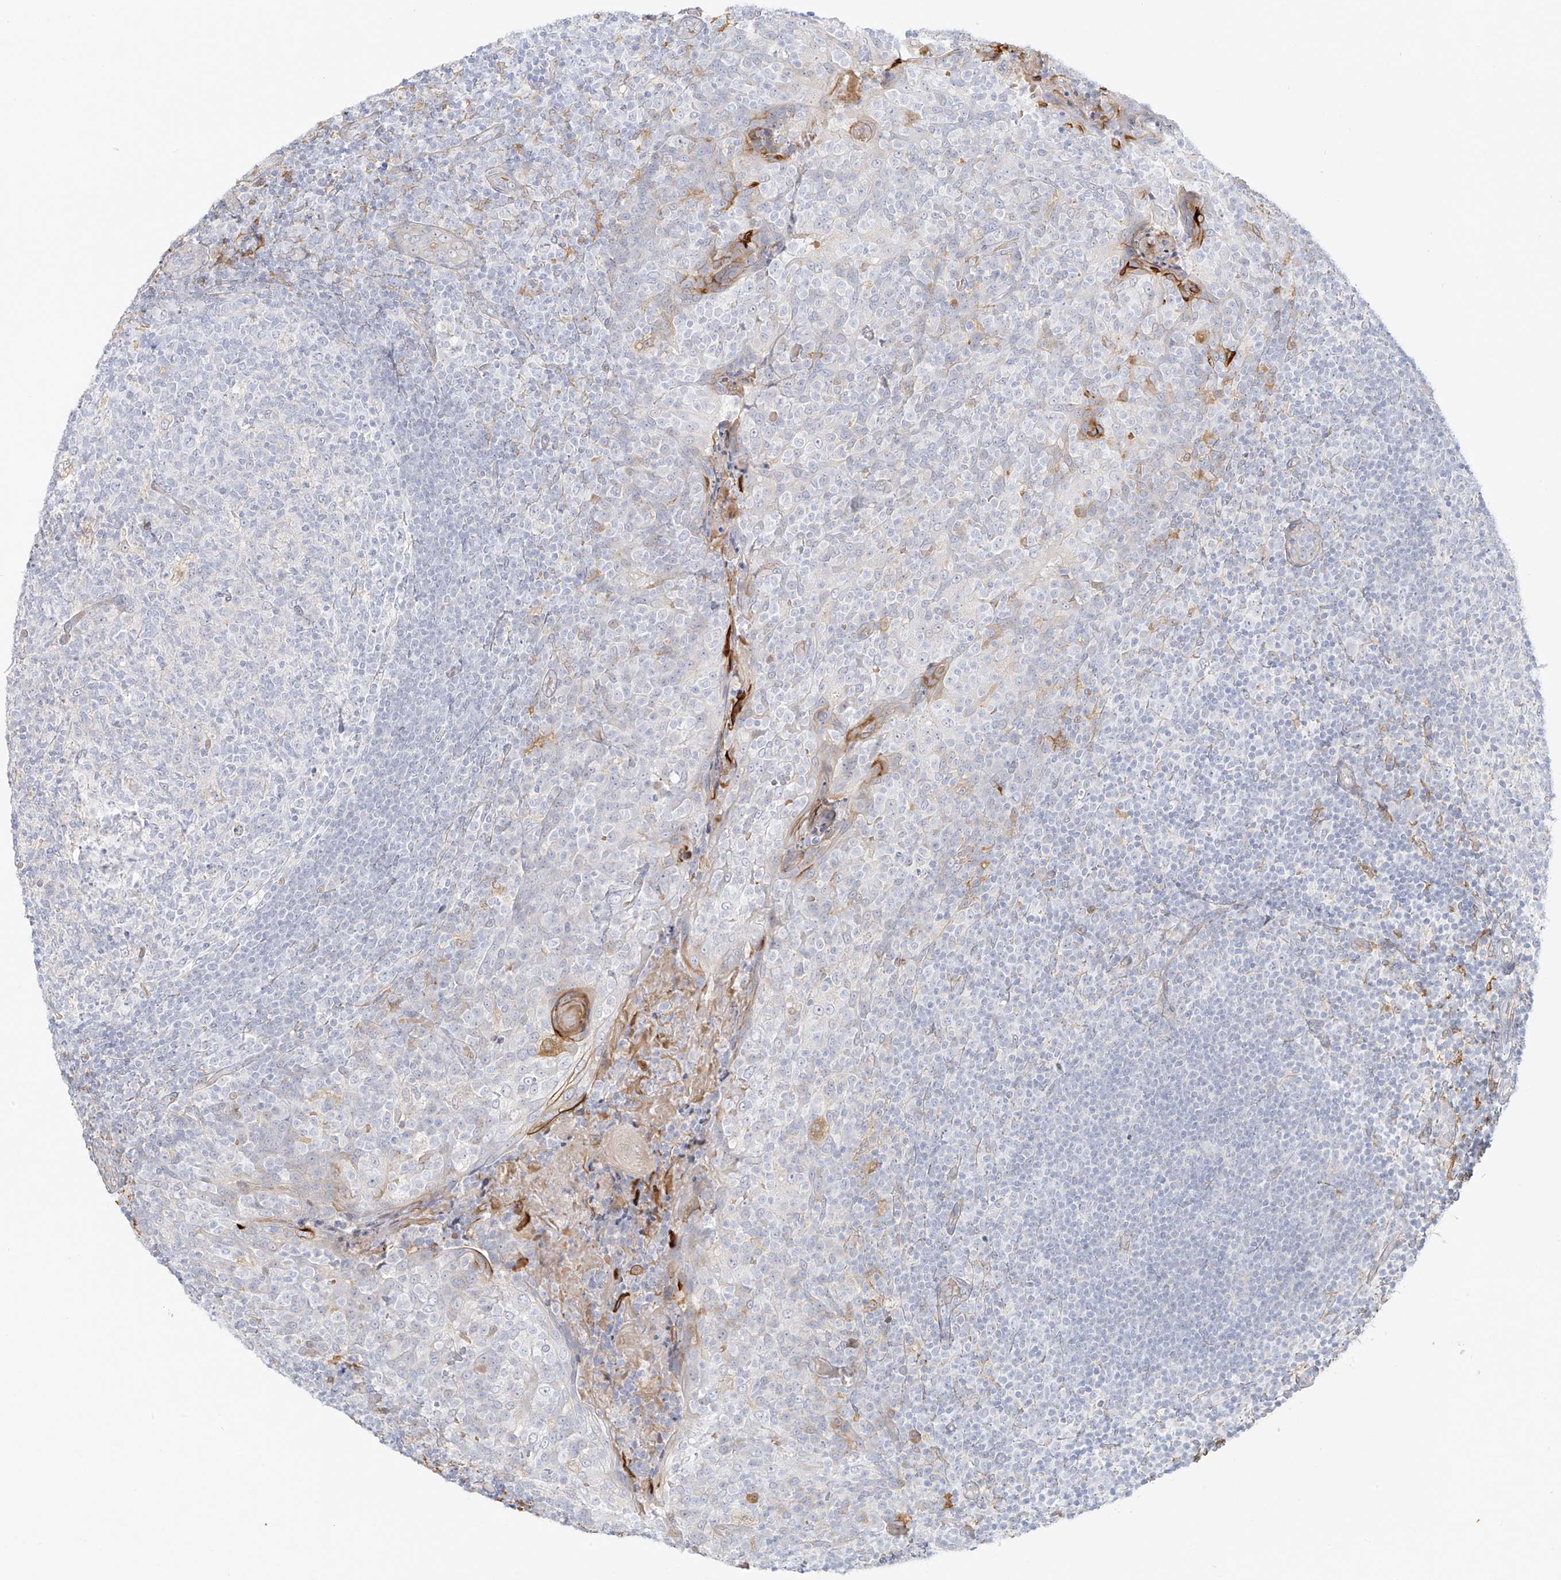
{"staining": {"intensity": "negative", "quantity": "none", "location": "none"}, "tissue": "tonsil", "cell_type": "Germinal center cells", "image_type": "normal", "snomed": [{"axis": "morphology", "description": "Normal tissue, NOS"}, {"axis": "topography", "description": "Tonsil"}], "caption": "This is an immunohistochemistry (IHC) image of unremarkable human tonsil. There is no positivity in germinal center cells.", "gene": "UPK1B", "patient": {"sex": "female", "age": 19}}